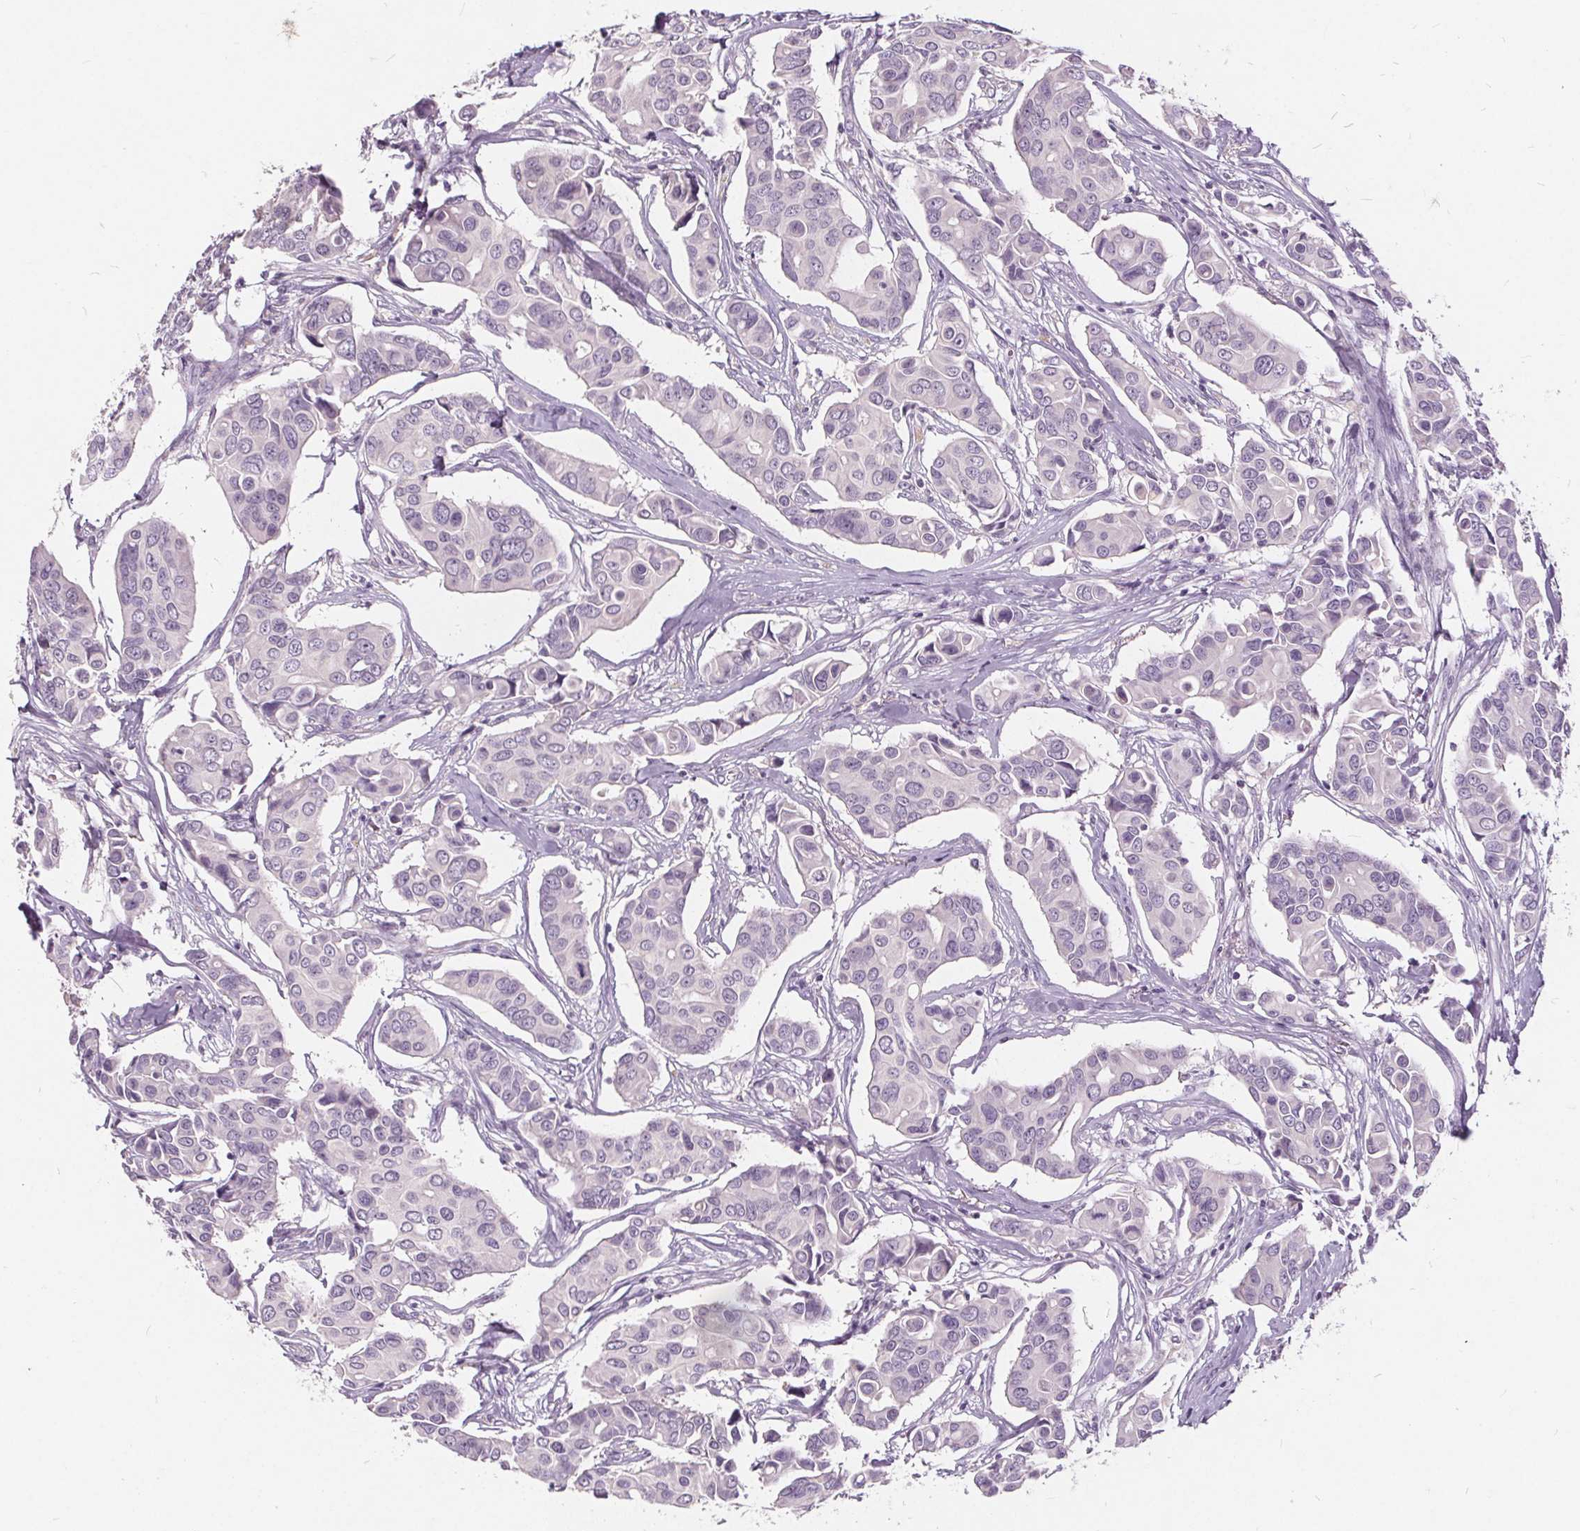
{"staining": {"intensity": "negative", "quantity": "none", "location": "none"}, "tissue": "breast cancer", "cell_type": "Tumor cells", "image_type": "cancer", "snomed": [{"axis": "morphology", "description": "Duct carcinoma"}, {"axis": "topography", "description": "Breast"}], "caption": "The immunohistochemistry (IHC) image has no significant expression in tumor cells of breast cancer tissue.", "gene": "PLA2G2E", "patient": {"sex": "female", "age": 54}}